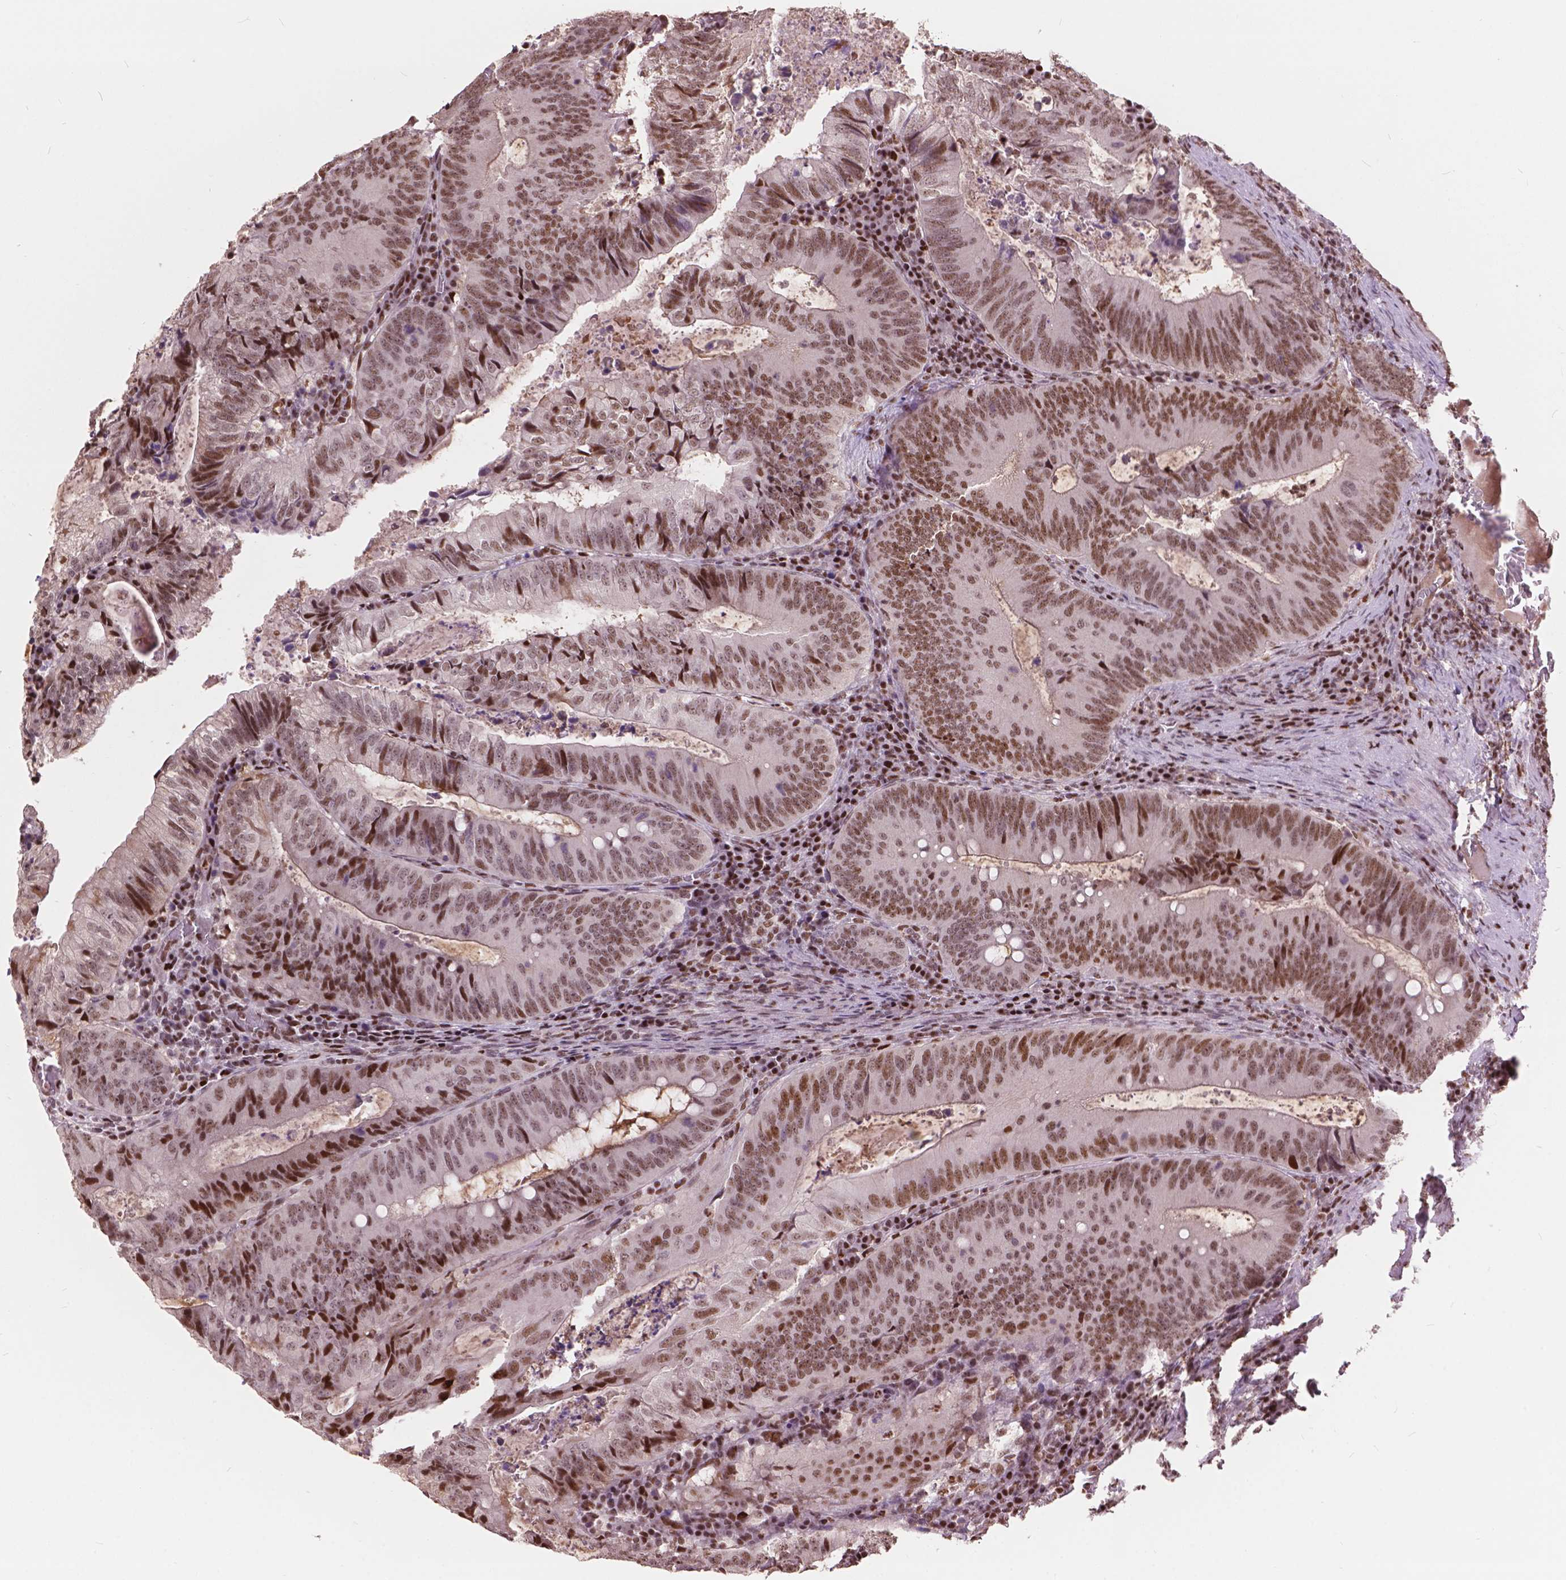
{"staining": {"intensity": "moderate", "quantity": ">75%", "location": "cytoplasmic/membranous,nuclear"}, "tissue": "colorectal cancer", "cell_type": "Tumor cells", "image_type": "cancer", "snomed": [{"axis": "morphology", "description": "Adenocarcinoma, NOS"}, {"axis": "topography", "description": "Colon"}], "caption": "Immunohistochemical staining of human colorectal cancer reveals medium levels of moderate cytoplasmic/membranous and nuclear staining in approximately >75% of tumor cells. Ihc stains the protein of interest in brown and the nuclei are stained blue.", "gene": "ANP32B", "patient": {"sex": "male", "age": 67}}